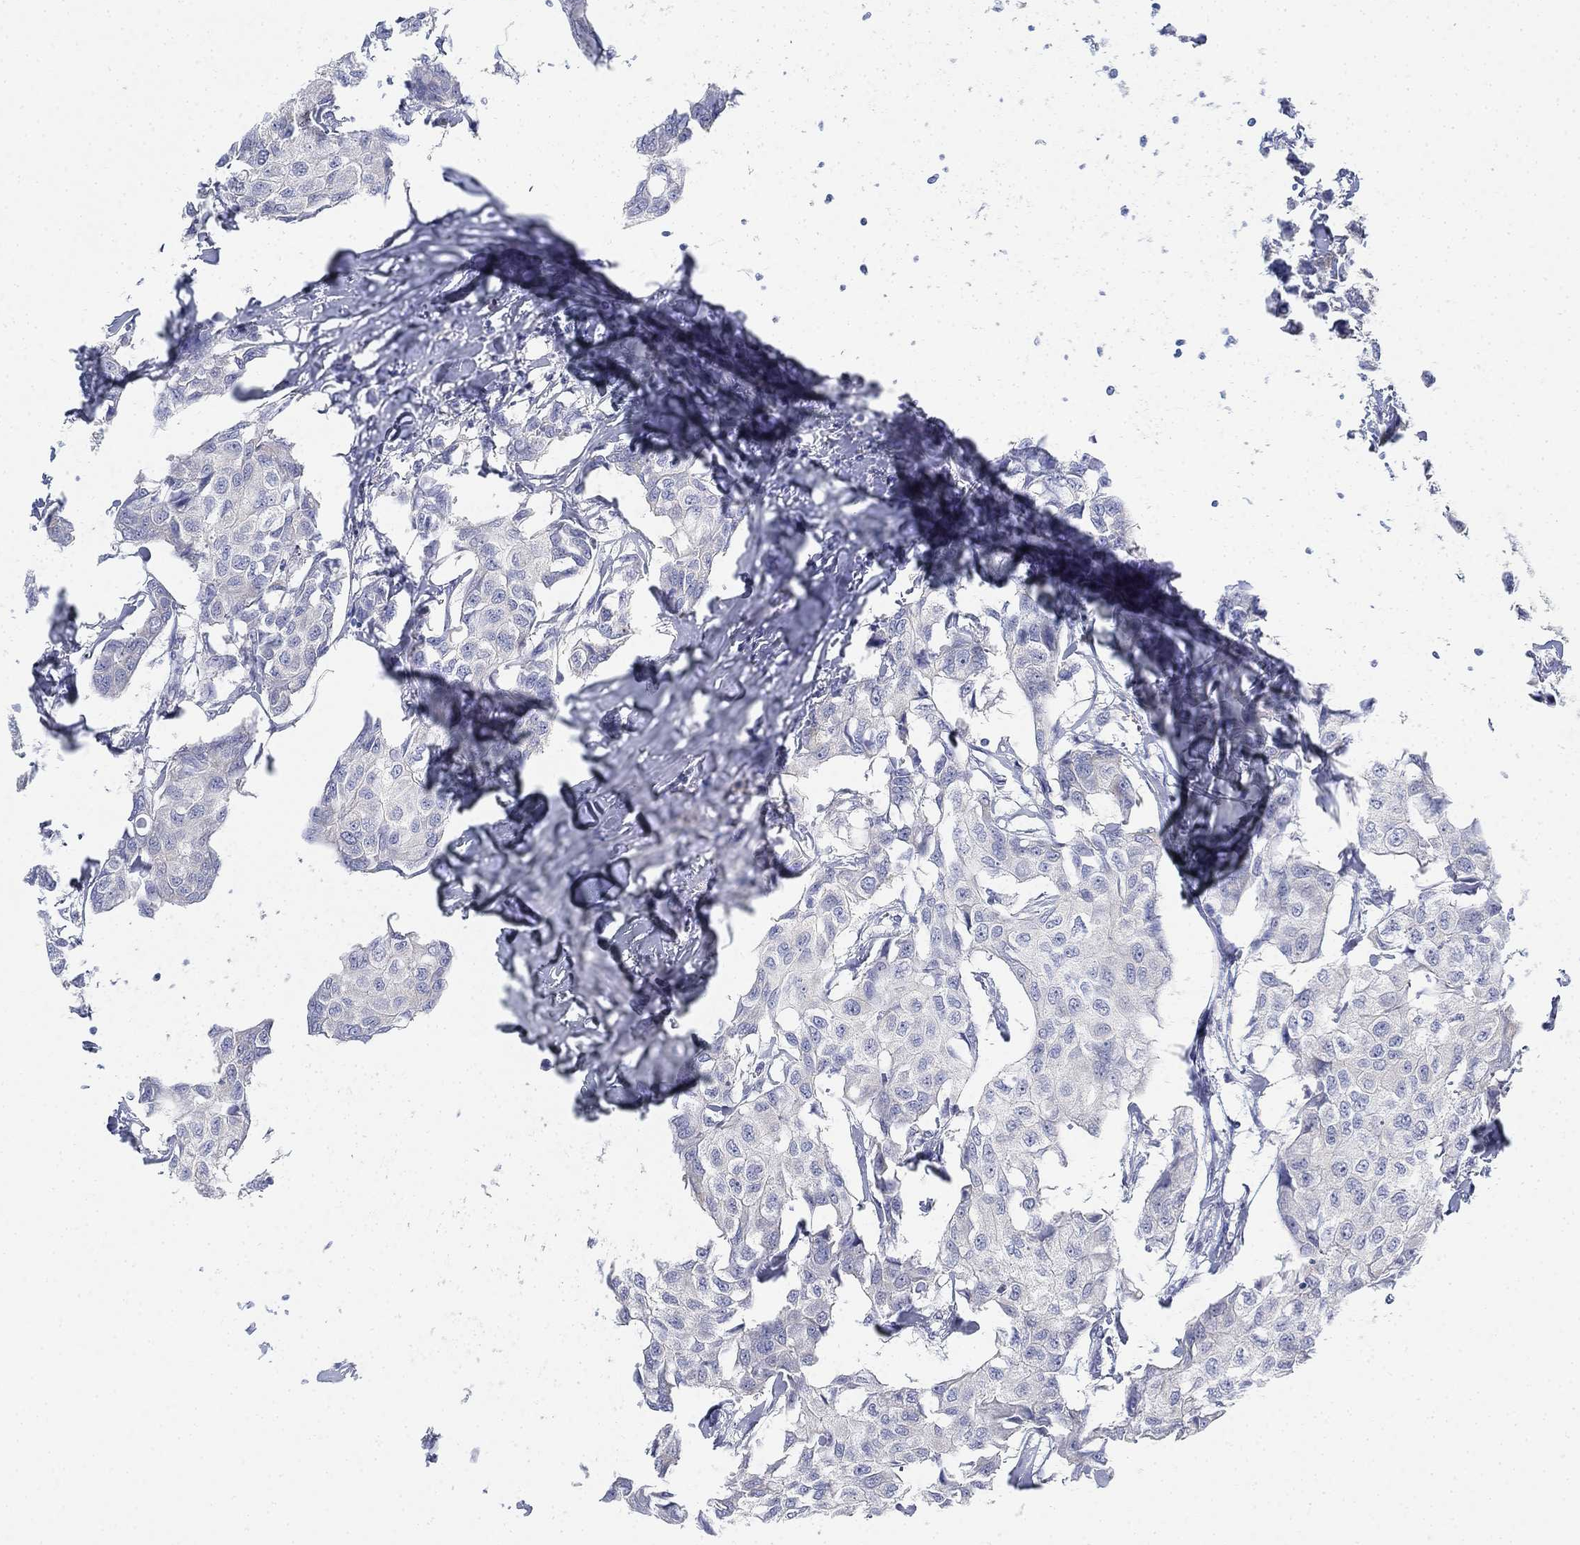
{"staining": {"intensity": "negative", "quantity": "none", "location": "none"}, "tissue": "breast cancer", "cell_type": "Tumor cells", "image_type": "cancer", "snomed": [{"axis": "morphology", "description": "Duct carcinoma"}, {"axis": "topography", "description": "Breast"}], "caption": "The micrograph displays no staining of tumor cells in breast invasive ductal carcinoma.", "gene": "GCNA", "patient": {"sex": "female", "age": 80}}